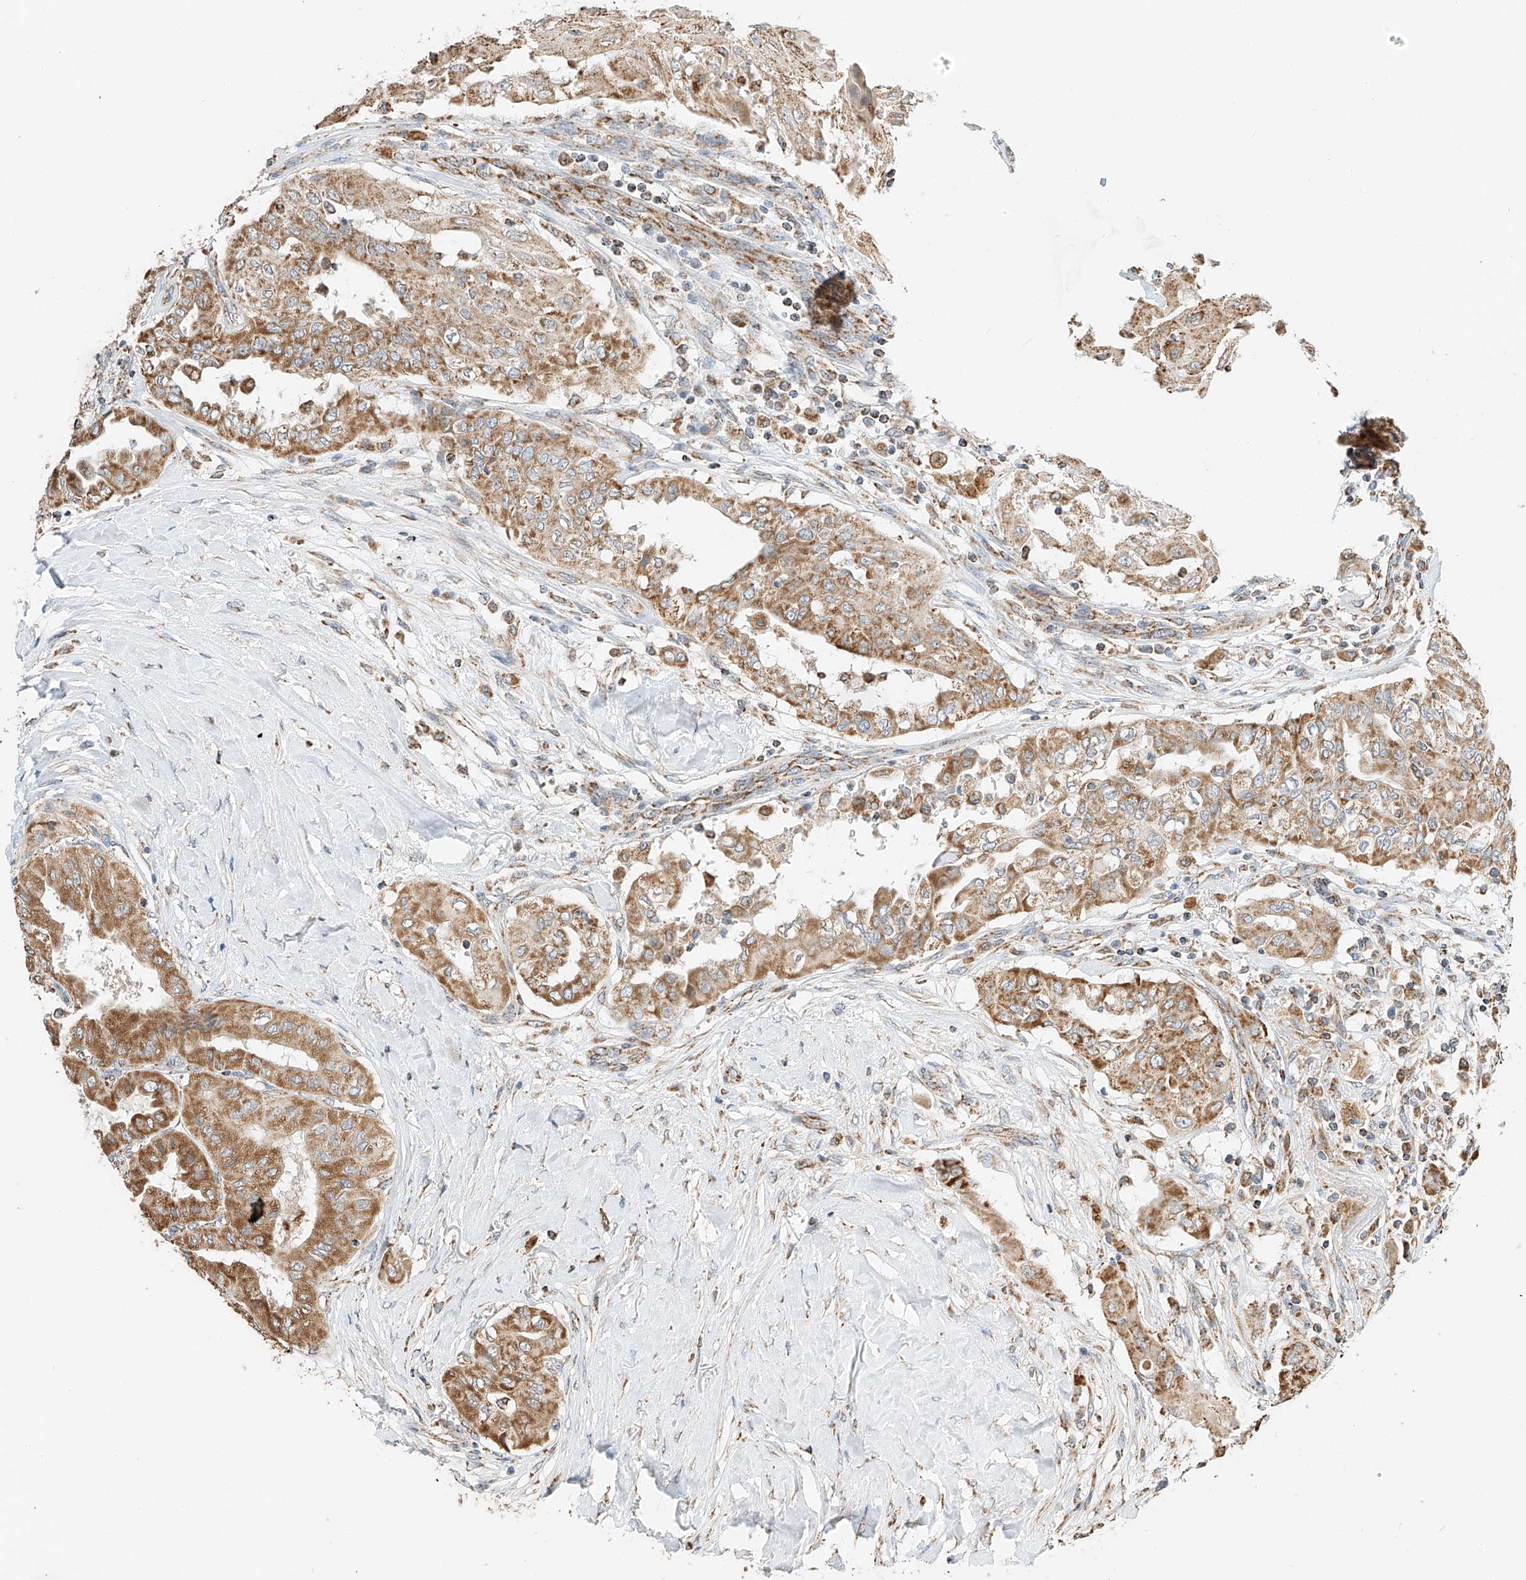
{"staining": {"intensity": "moderate", "quantity": ">75%", "location": "cytoplasmic/membranous"}, "tissue": "thyroid cancer", "cell_type": "Tumor cells", "image_type": "cancer", "snomed": [{"axis": "morphology", "description": "Papillary adenocarcinoma, NOS"}, {"axis": "topography", "description": "Thyroid gland"}], "caption": "There is medium levels of moderate cytoplasmic/membranous positivity in tumor cells of thyroid papillary adenocarcinoma, as demonstrated by immunohistochemical staining (brown color).", "gene": "YIPF7", "patient": {"sex": "female", "age": 59}}